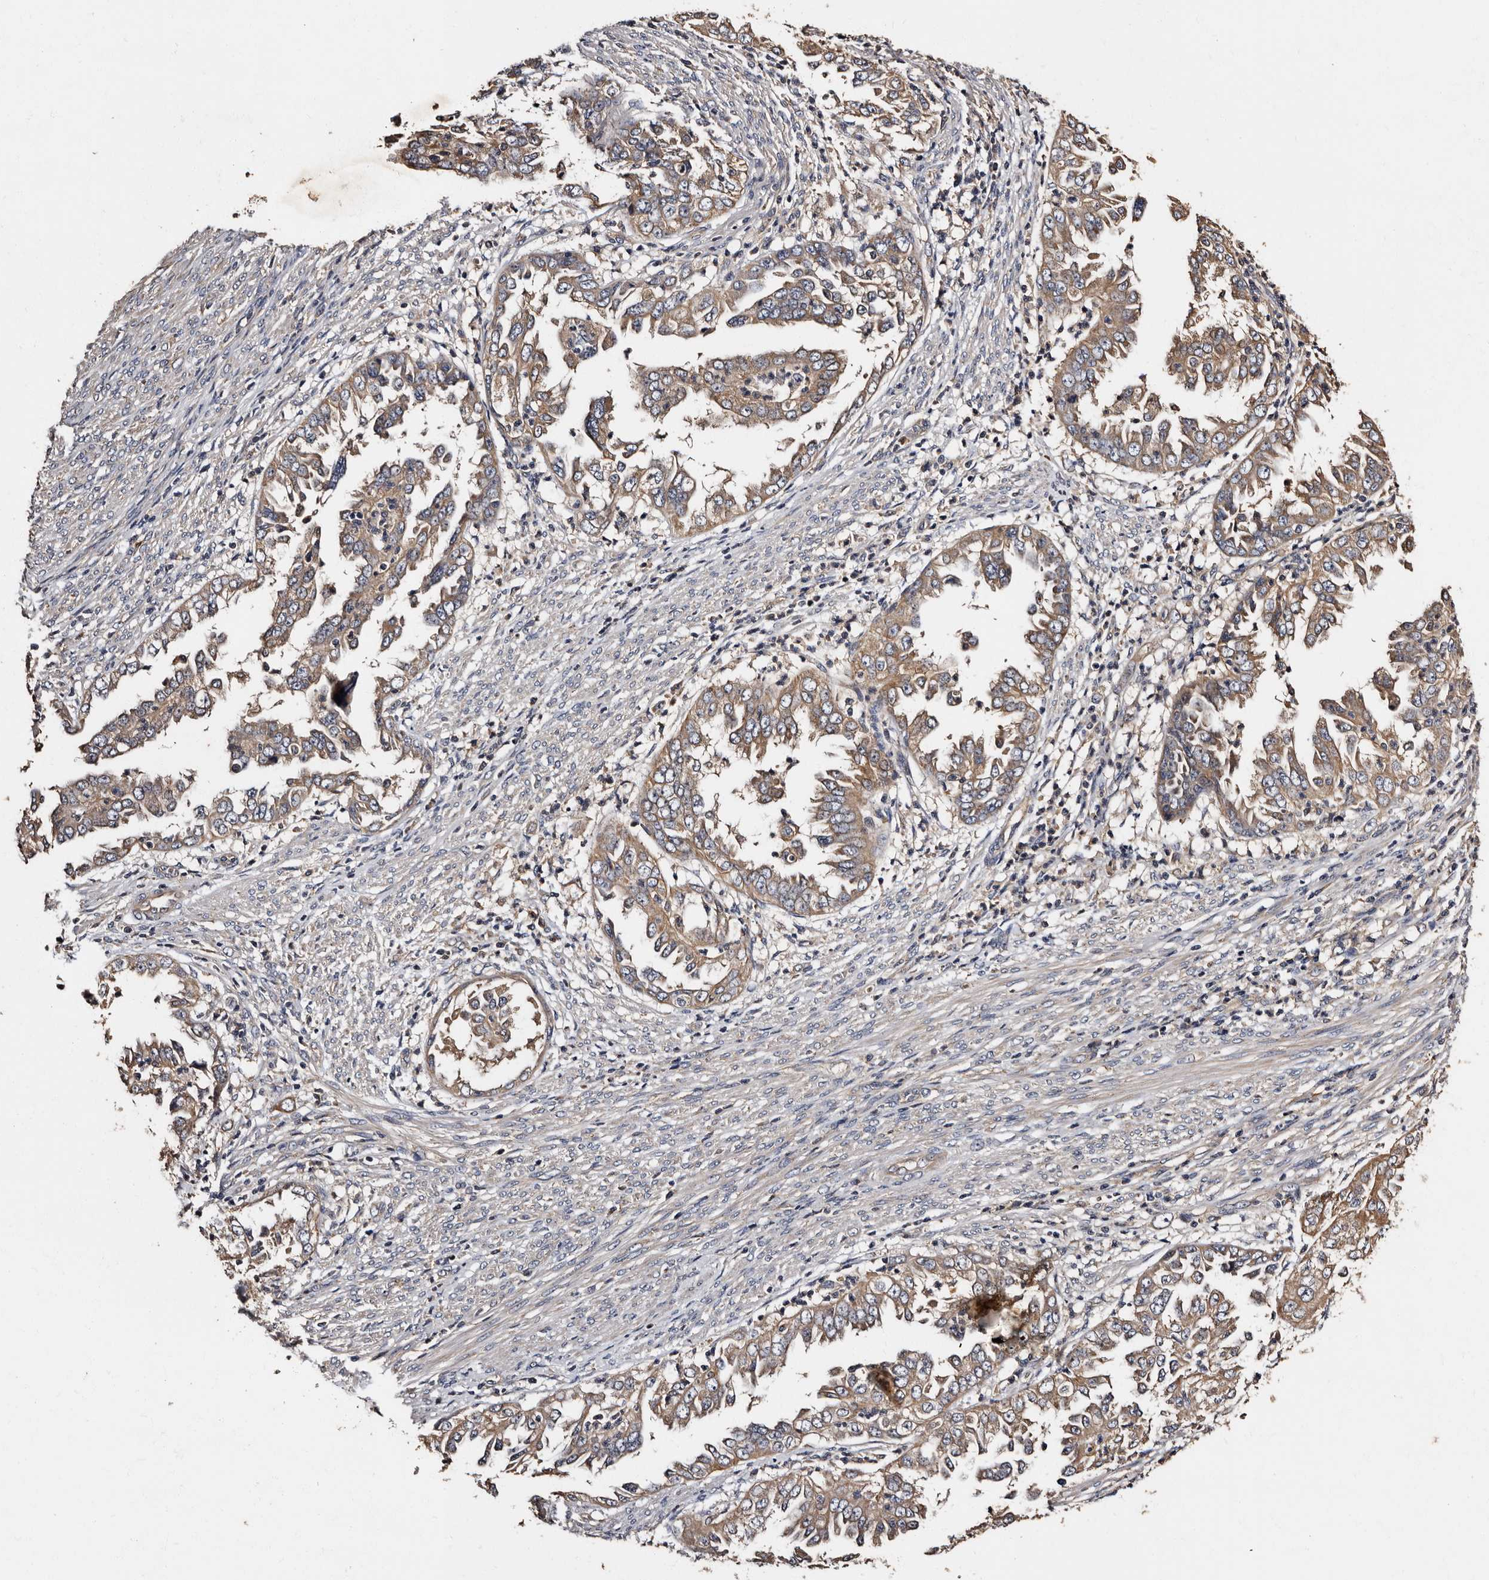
{"staining": {"intensity": "weak", "quantity": ">75%", "location": "cytoplasmic/membranous"}, "tissue": "endometrial cancer", "cell_type": "Tumor cells", "image_type": "cancer", "snomed": [{"axis": "morphology", "description": "Adenocarcinoma, NOS"}, {"axis": "topography", "description": "Endometrium"}], "caption": "Human endometrial adenocarcinoma stained for a protein (brown) shows weak cytoplasmic/membranous positive staining in about >75% of tumor cells.", "gene": "ADCK5", "patient": {"sex": "female", "age": 85}}